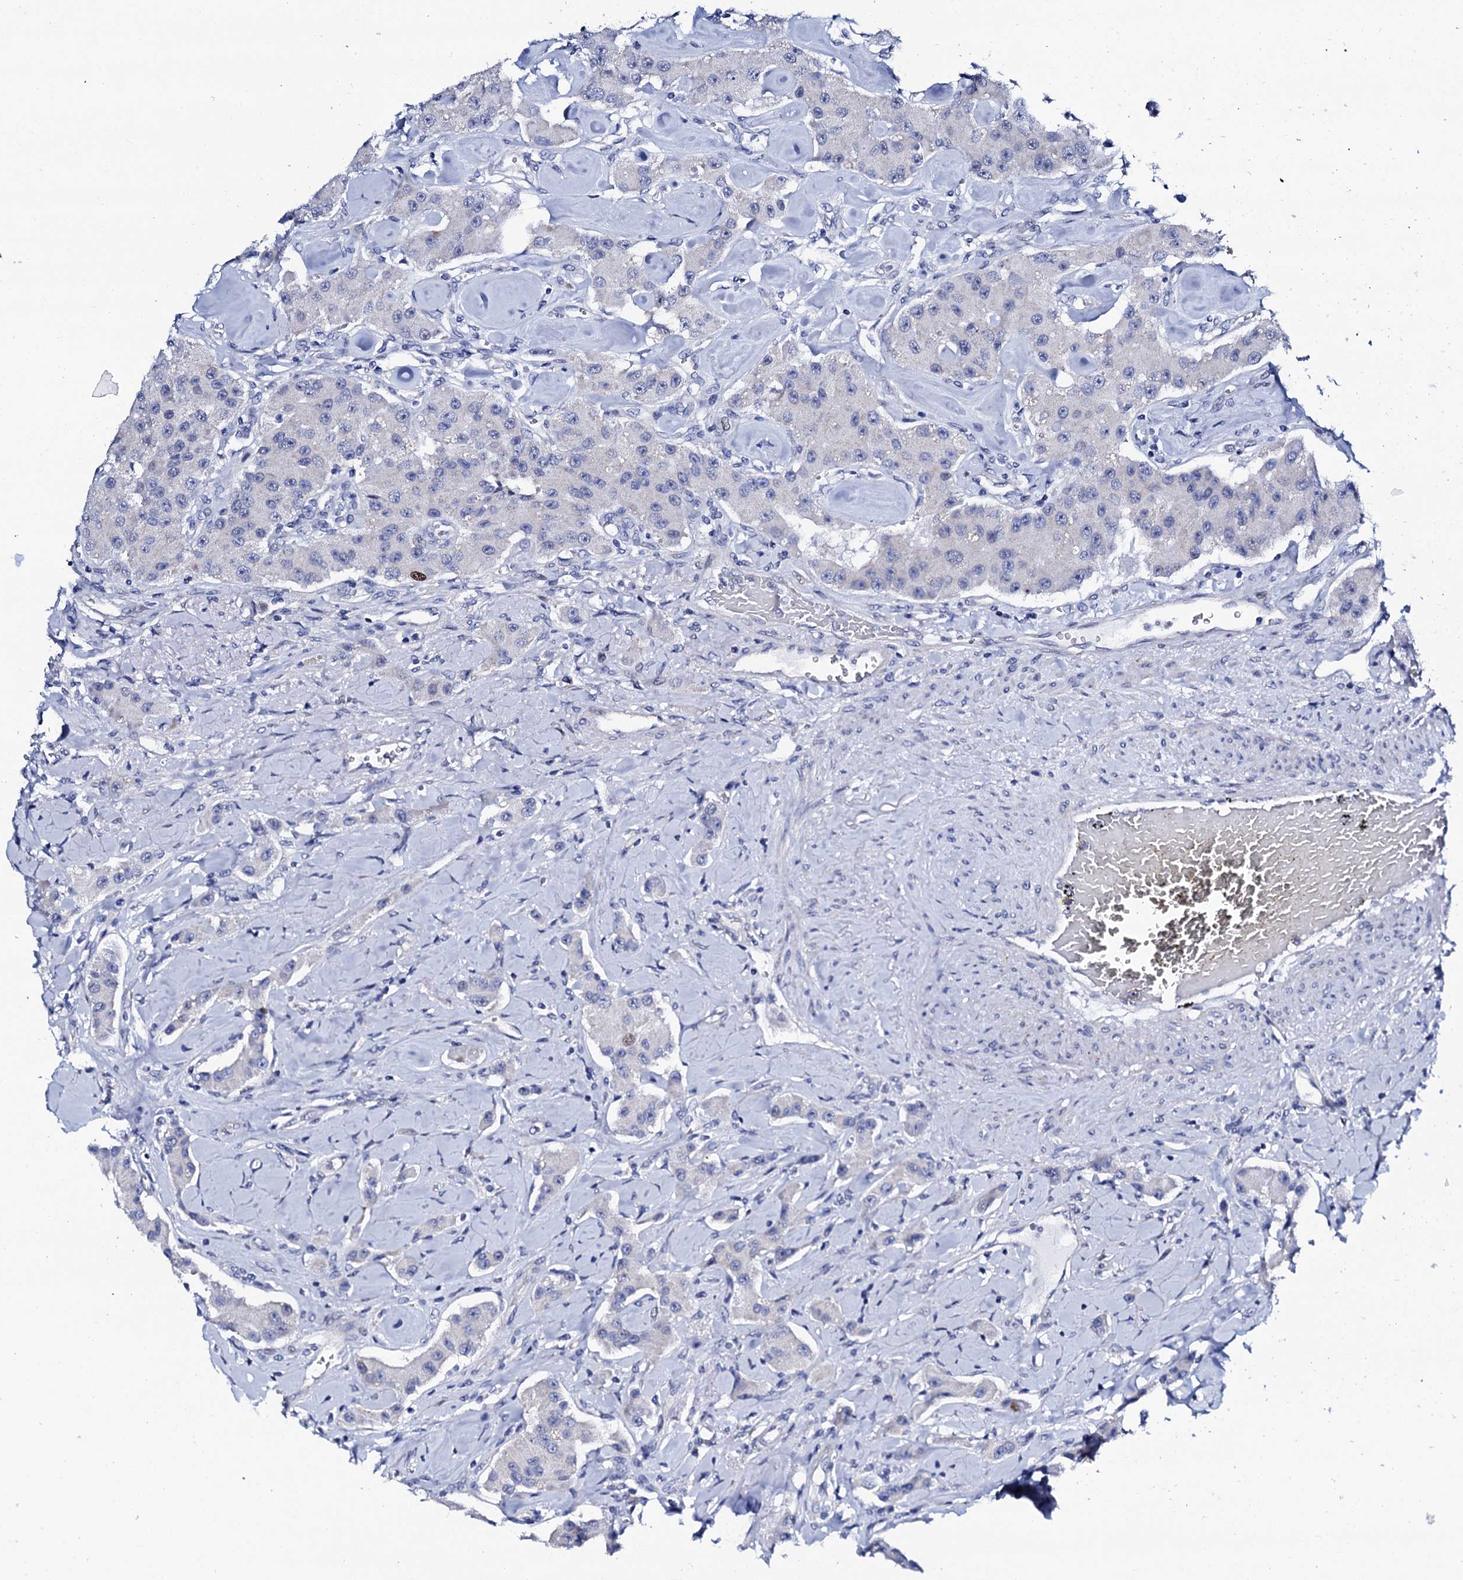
{"staining": {"intensity": "negative", "quantity": "none", "location": "none"}, "tissue": "carcinoid", "cell_type": "Tumor cells", "image_type": "cancer", "snomed": [{"axis": "morphology", "description": "Carcinoid, malignant, NOS"}, {"axis": "topography", "description": "Pancreas"}], "caption": "IHC micrograph of neoplastic tissue: malignant carcinoid stained with DAB reveals no significant protein staining in tumor cells.", "gene": "NUDT13", "patient": {"sex": "male", "age": 41}}